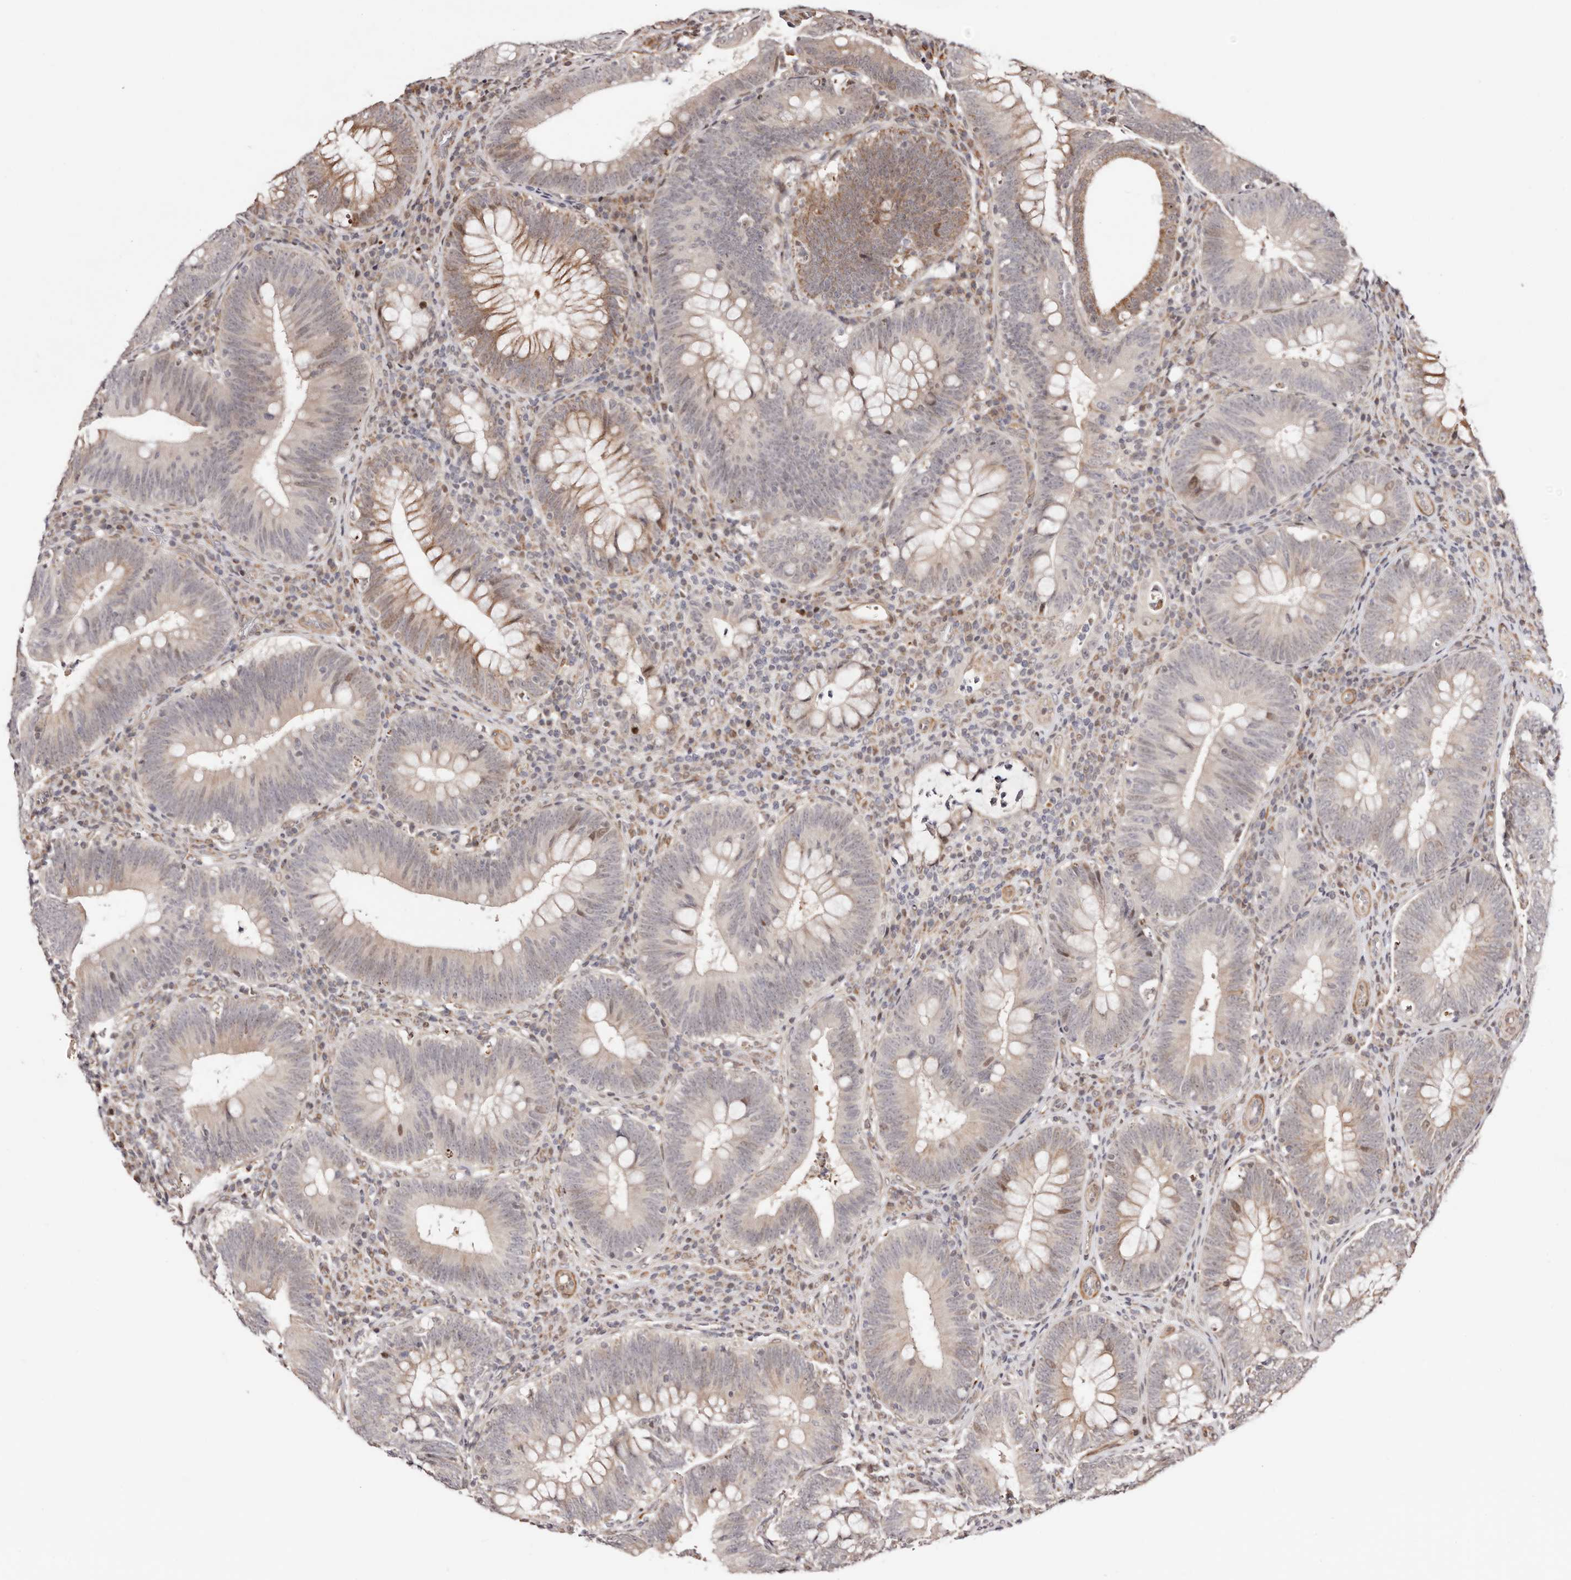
{"staining": {"intensity": "moderate", "quantity": "25%-75%", "location": "cytoplasmic/membranous"}, "tissue": "colorectal cancer", "cell_type": "Tumor cells", "image_type": "cancer", "snomed": [{"axis": "morphology", "description": "Normal tissue, NOS"}, {"axis": "topography", "description": "Colon"}], "caption": "A micrograph of colorectal cancer stained for a protein exhibits moderate cytoplasmic/membranous brown staining in tumor cells. (DAB (3,3'-diaminobenzidine) IHC with brightfield microscopy, high magnification).", "gene": "HIVEP3", "patient": {"sex": "female", "age": 82}}